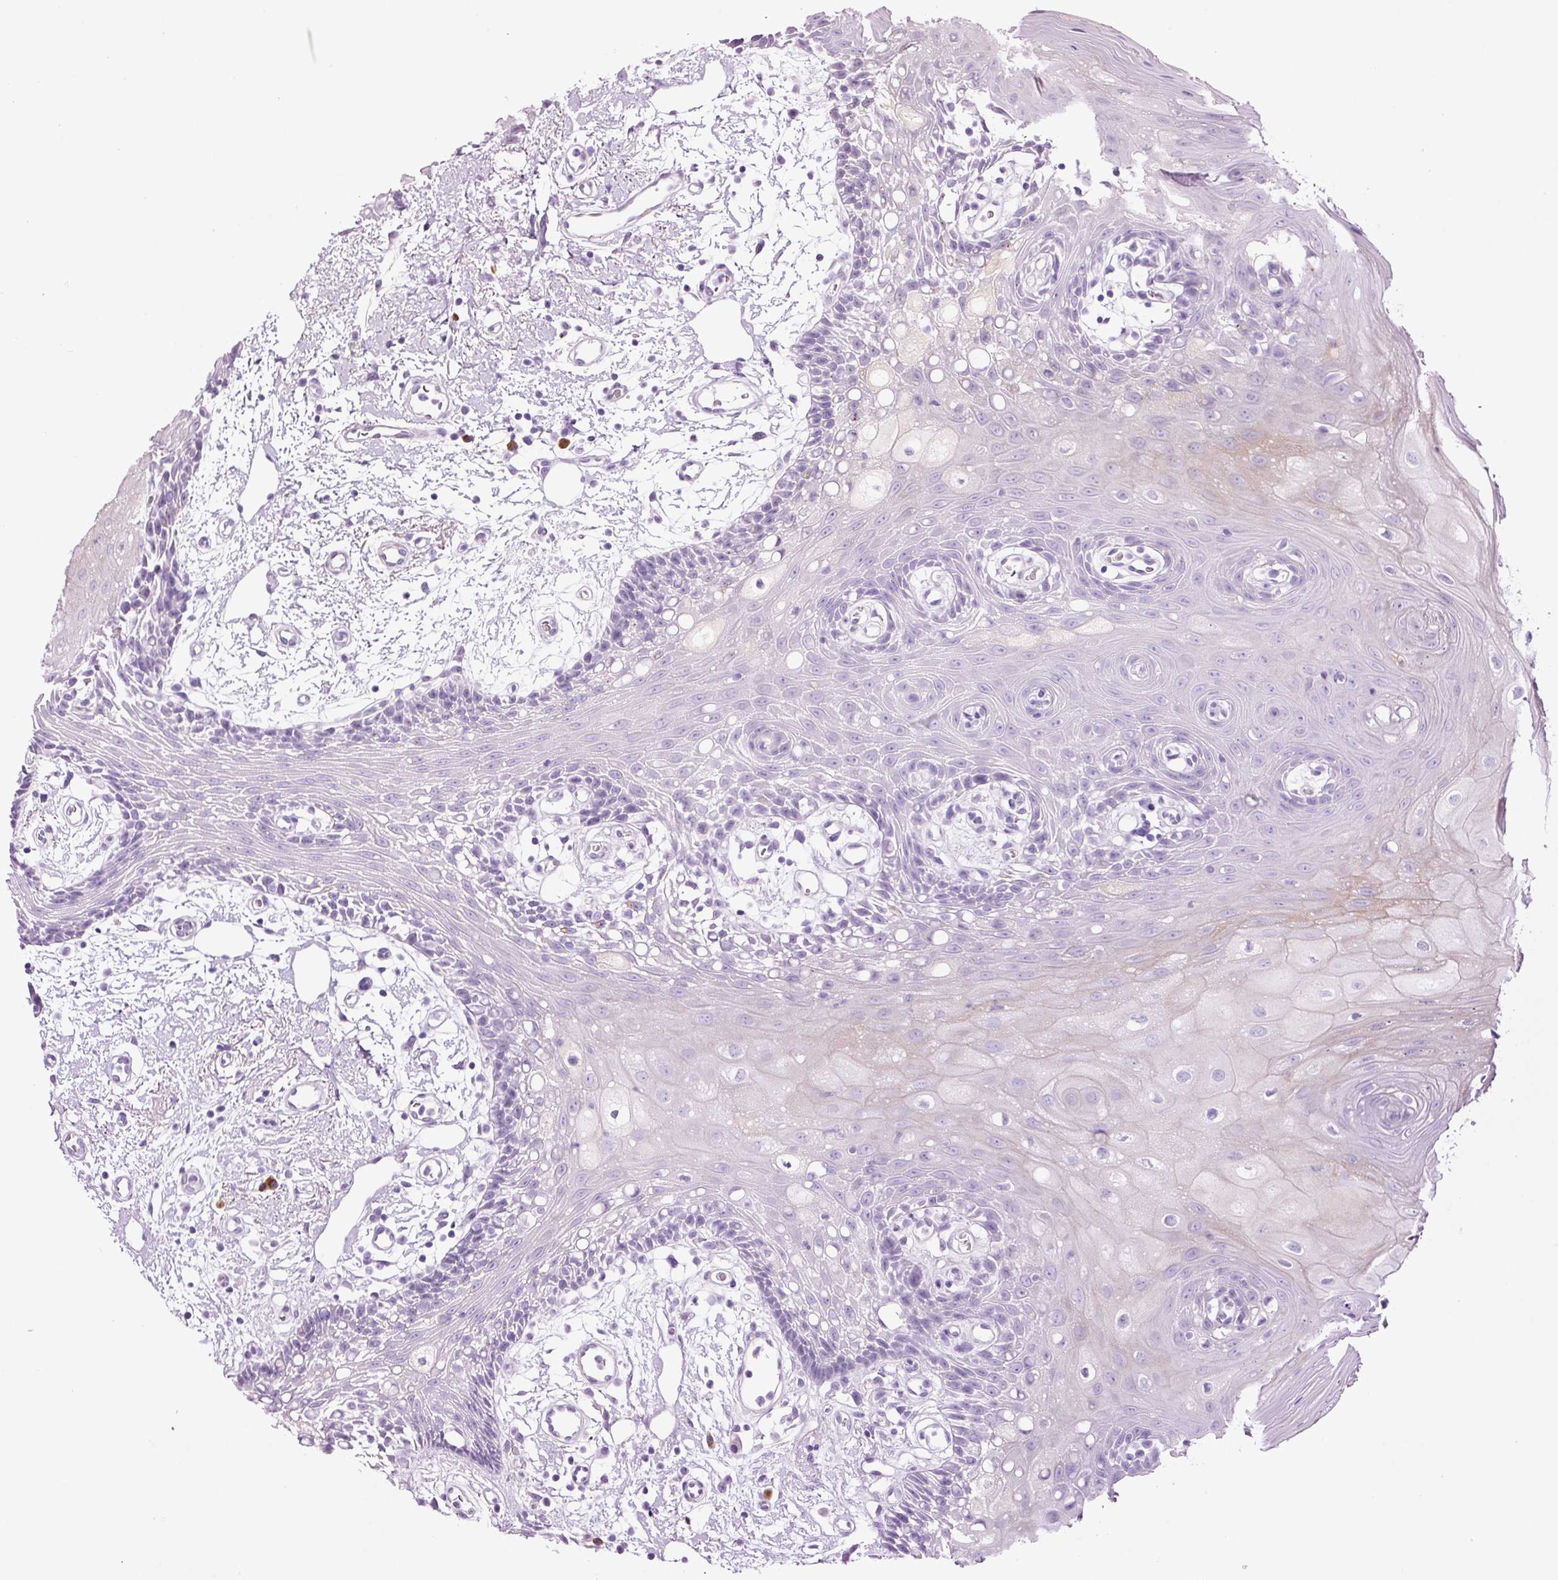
{"staining": {"intensity": "negative", "quantity": "none", "location": "none"}, "tissue": "oral mucosa", "cell_type": "Squamous epithelial cells", "image_type": "normal", "snomed": [{"axis": "morphology", "description": "Normal tissue, NOS"}, {"axis": "topography", "description": "Oral tissue"}], "caption": "Immunohistochemical staining of normal oral mucosa demonstrates no significant expression in squamous epithelial cells.", "gene": "KLF1", "patient": {"sex": "female", "age": 59}}